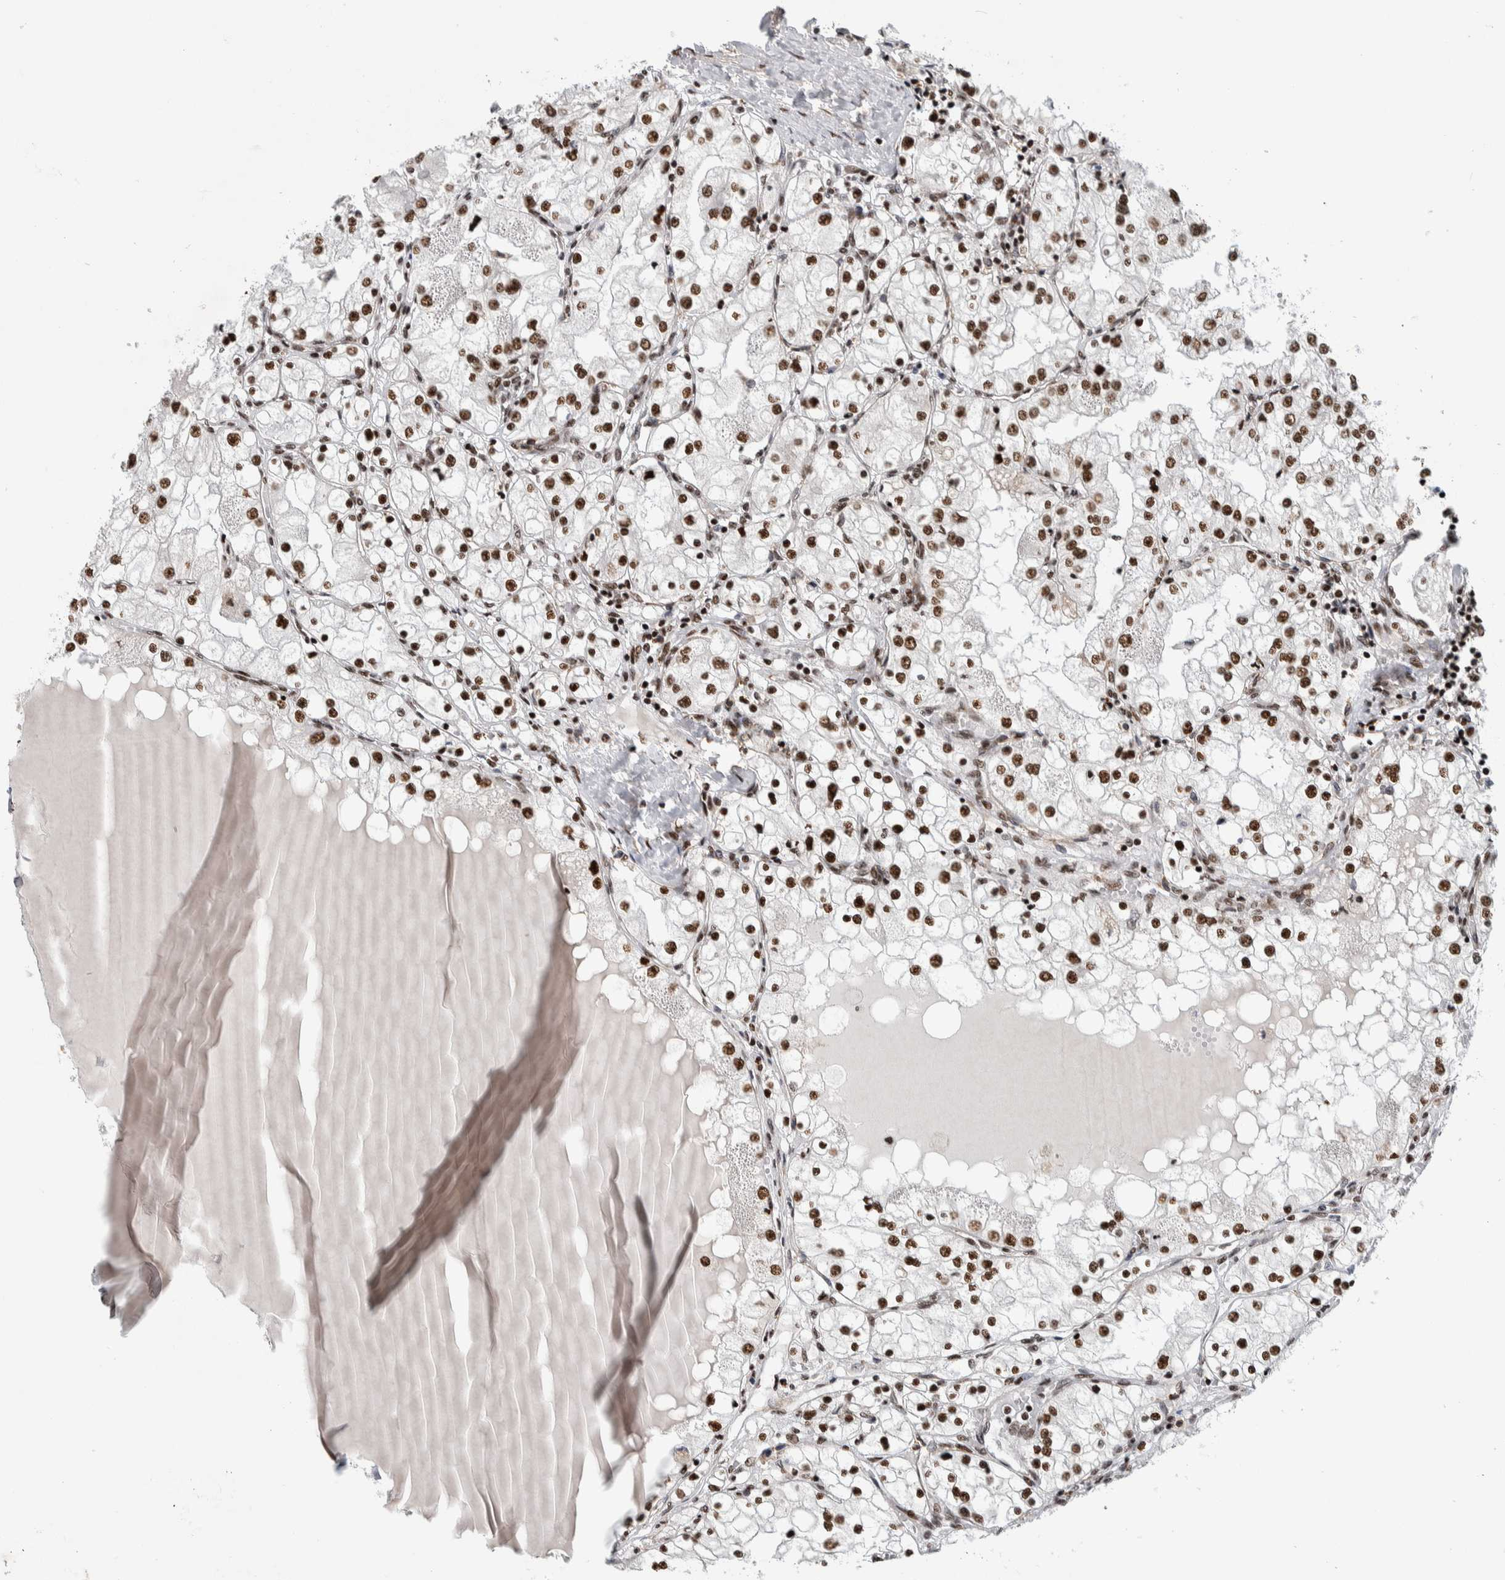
{"staining": {"intensity": "strong", "quantity": ">75%", "location": "nuclear"}, "tissue": "renal cancer", "cell_type": "Tumor cells", "image_type": "cancer", "snomed": [{"axis": "morphology", "description": "Adenocarcinoma, NOS"}, {"axis": "topography", "description": "Kidney"}], "caption": "A high amount of strong nuclear expression is present in approximately >75% of tumor cells in renal cancer tissue.", "gene": "NCL", "patient": {"sex": "male", "age": 68}}